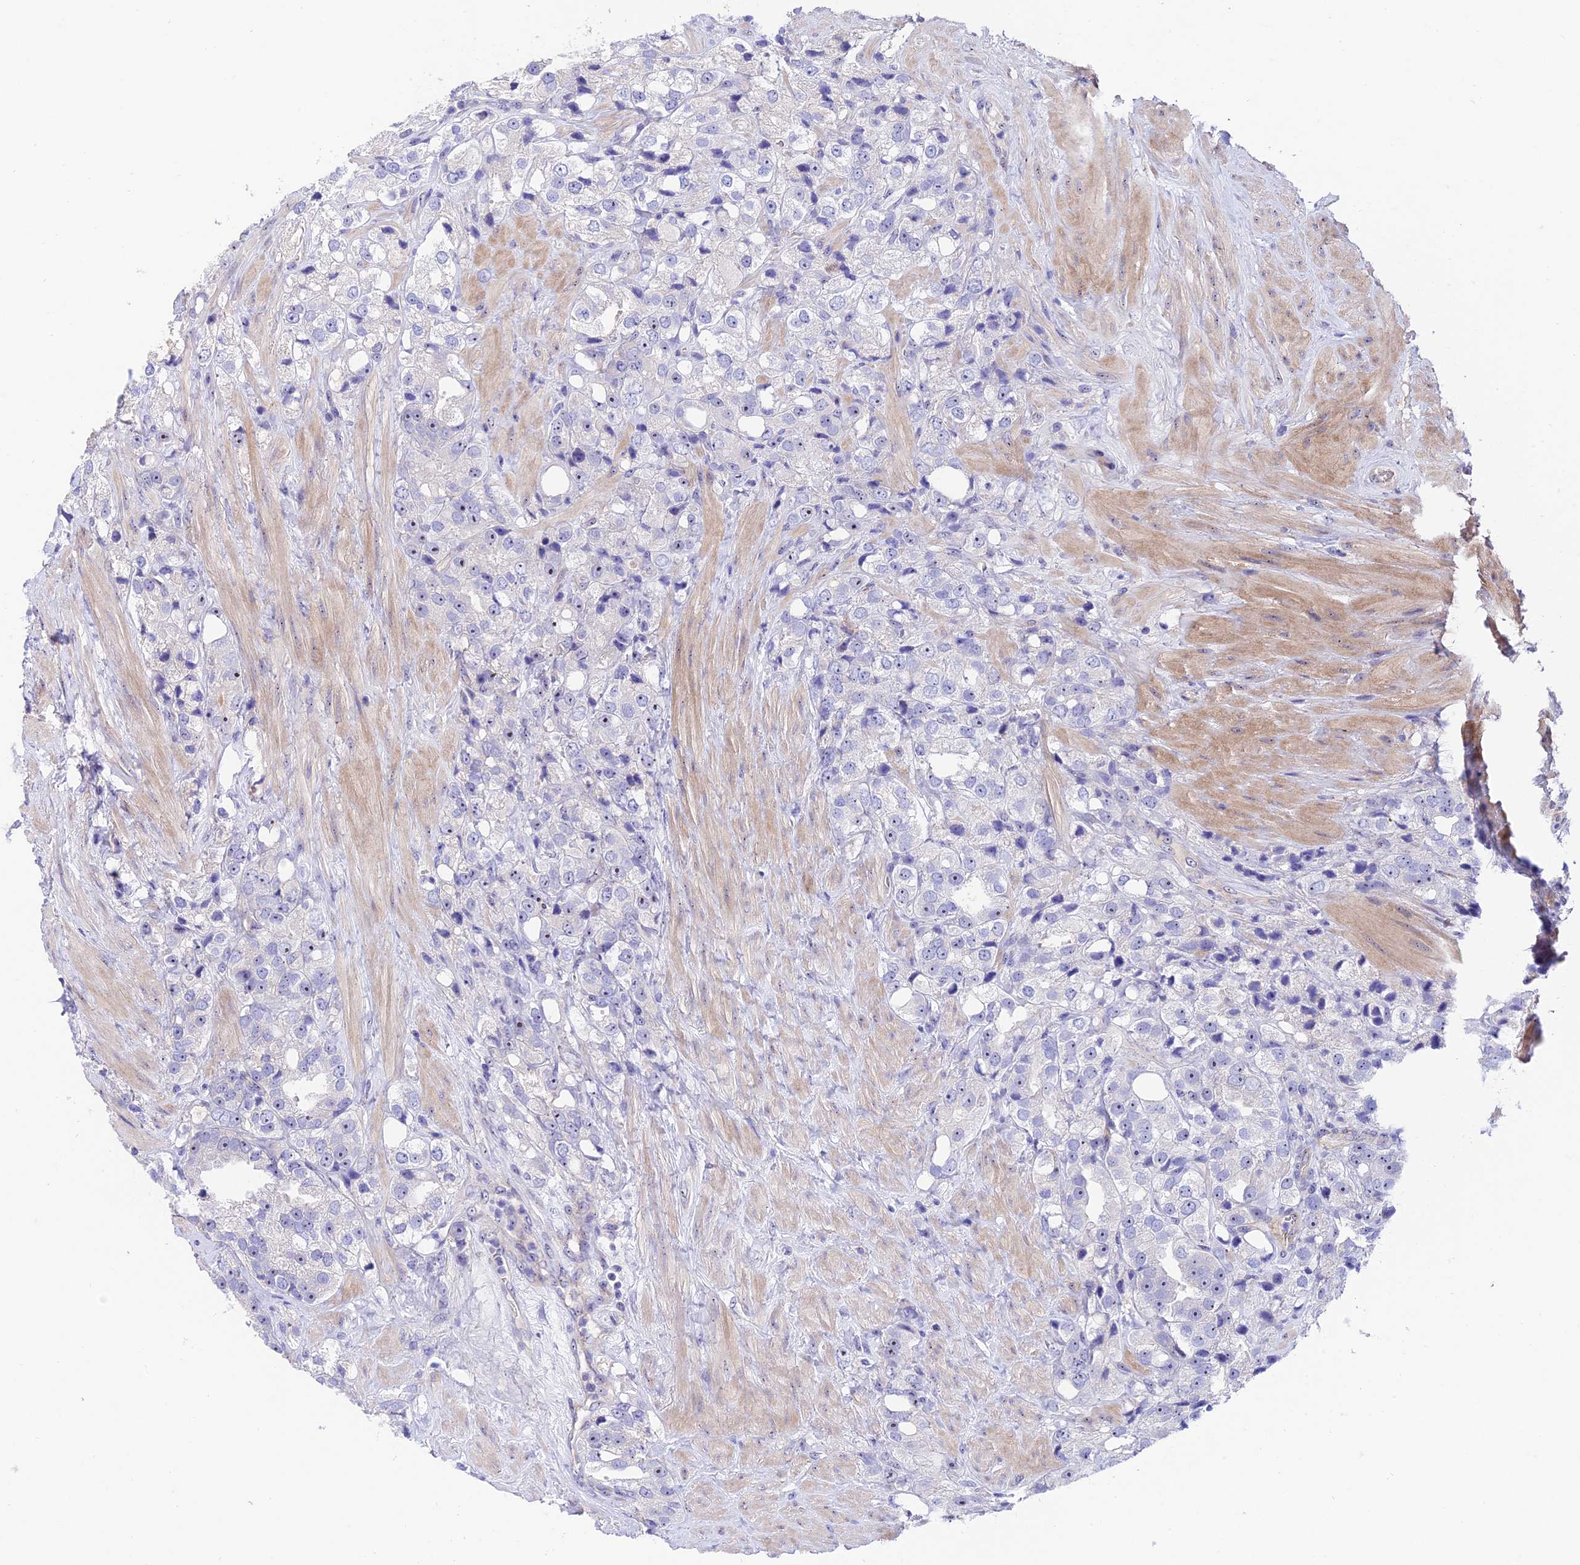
{"staining": {"intensity": "weak", "quantity": "<25%", "location": "nuclear"}, "tissue": "prostate cancer", "cell_type": "Tumor cells", "image_type": "cancer", "snomed": [{"axis": "morphology", "description": "Adenocarcinoma, NOS"}, {"axis": "topography", "description": "Prostate"}], "caption": "IHC of human prostate adenocarcinoma demonstrates no staining in tumor cells.", "gene": "DUSP29", "patient": {"sex": "male", "age": 79}}